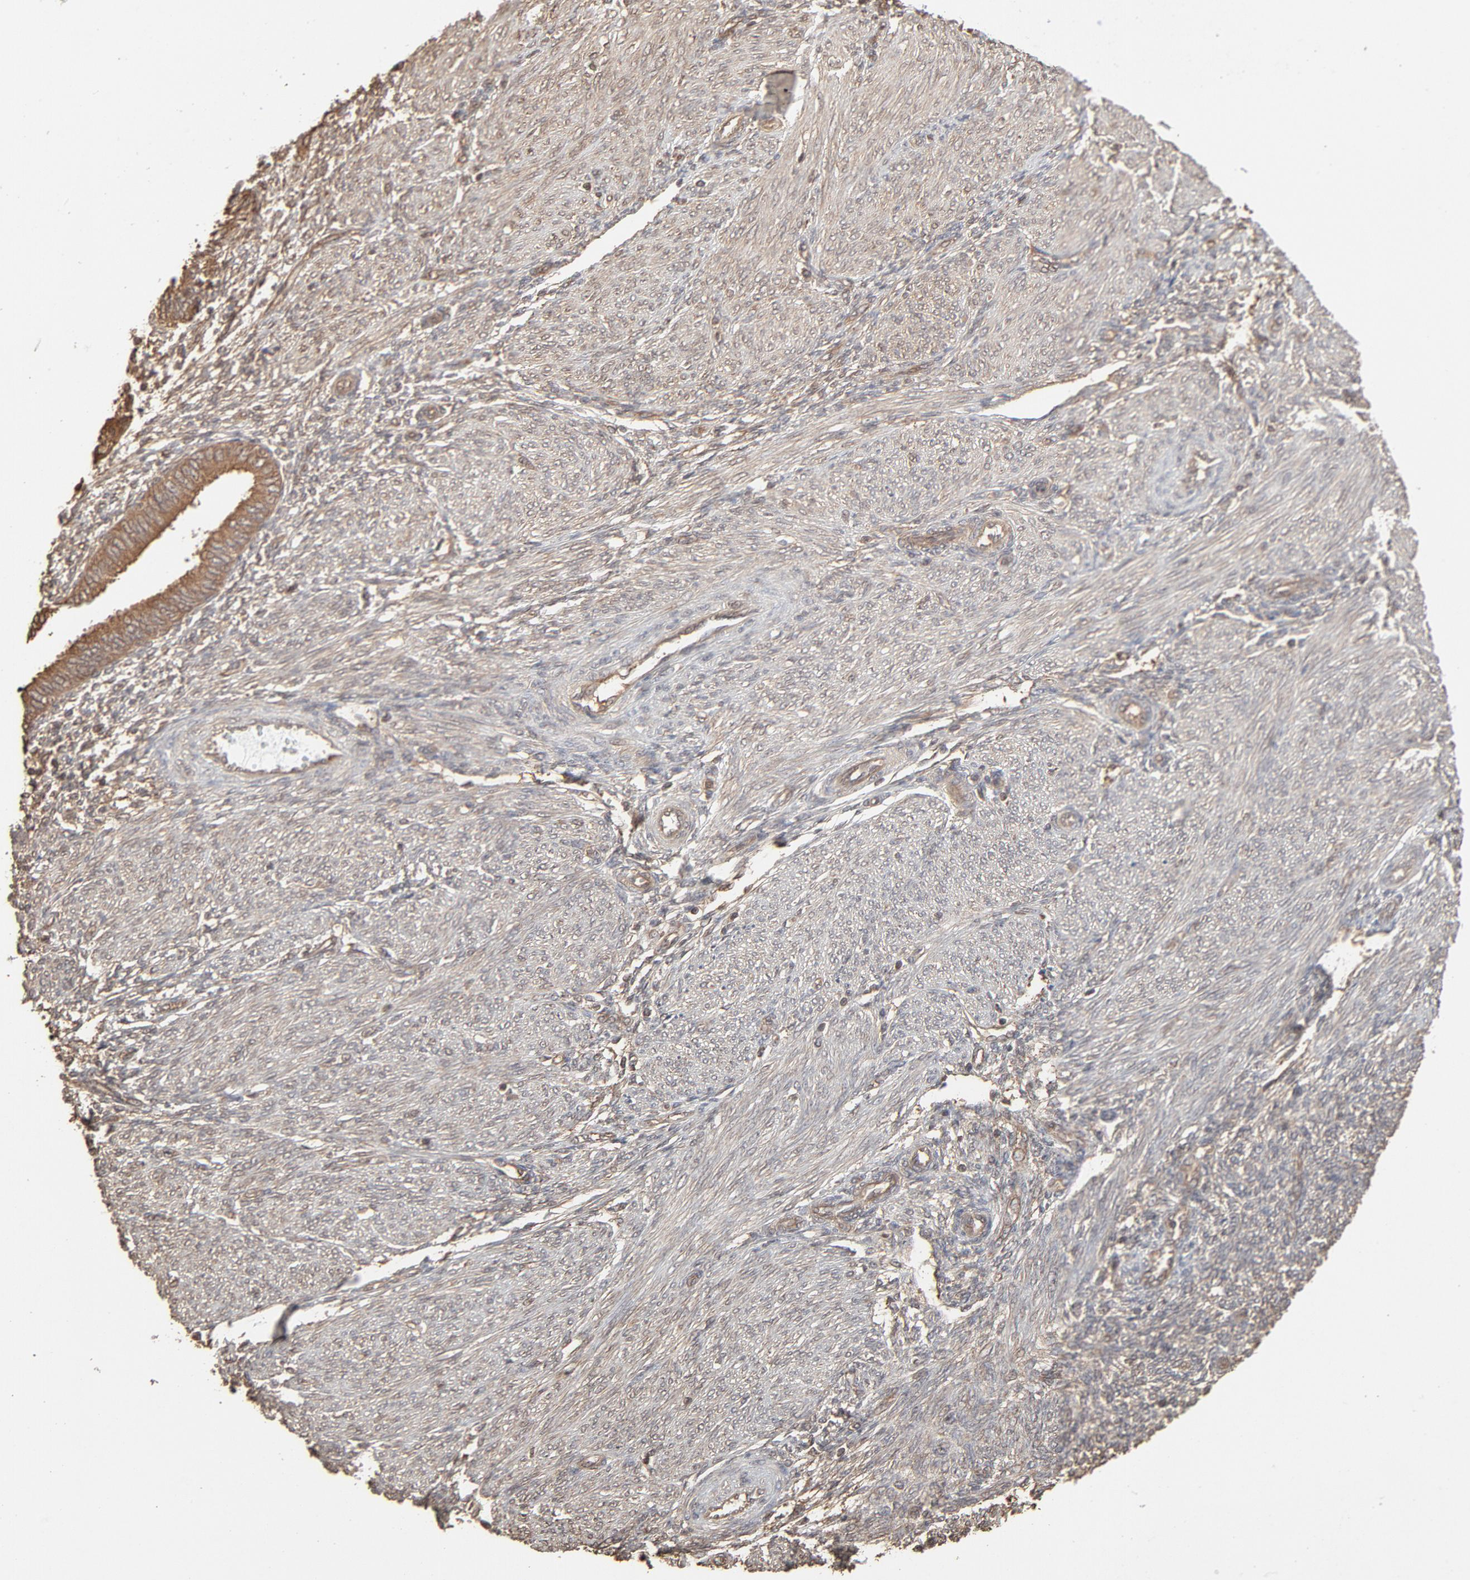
{"staining": {"intensity": "moderate", "quantity": ">75%", "location": "cytoplasmic/membranous"}, "tissue": "endometrial cancer", "cell_type": "Tumor cells", "image_type": "cancer", "snomed": [{"axis": "morphology", "description": "Adenocarcinoma, NOS"}, {"axis": "topography", "description": "Endometrium"}], "caption": "Adenocarcinoma (endometrial) was stained to show a protein in brown. There is medium levels of moderate cytoplasmic/membranous staining in about >75% of tumor cells. The protein of interest is stained brown, and the nuclei are stained in blue (DAB (3,3'-diaminobenzidine) IHC with brightfield microscopy, high magnification).", "gene": "PPP2CA", "patient": {"sex": "female", "age": 51}}